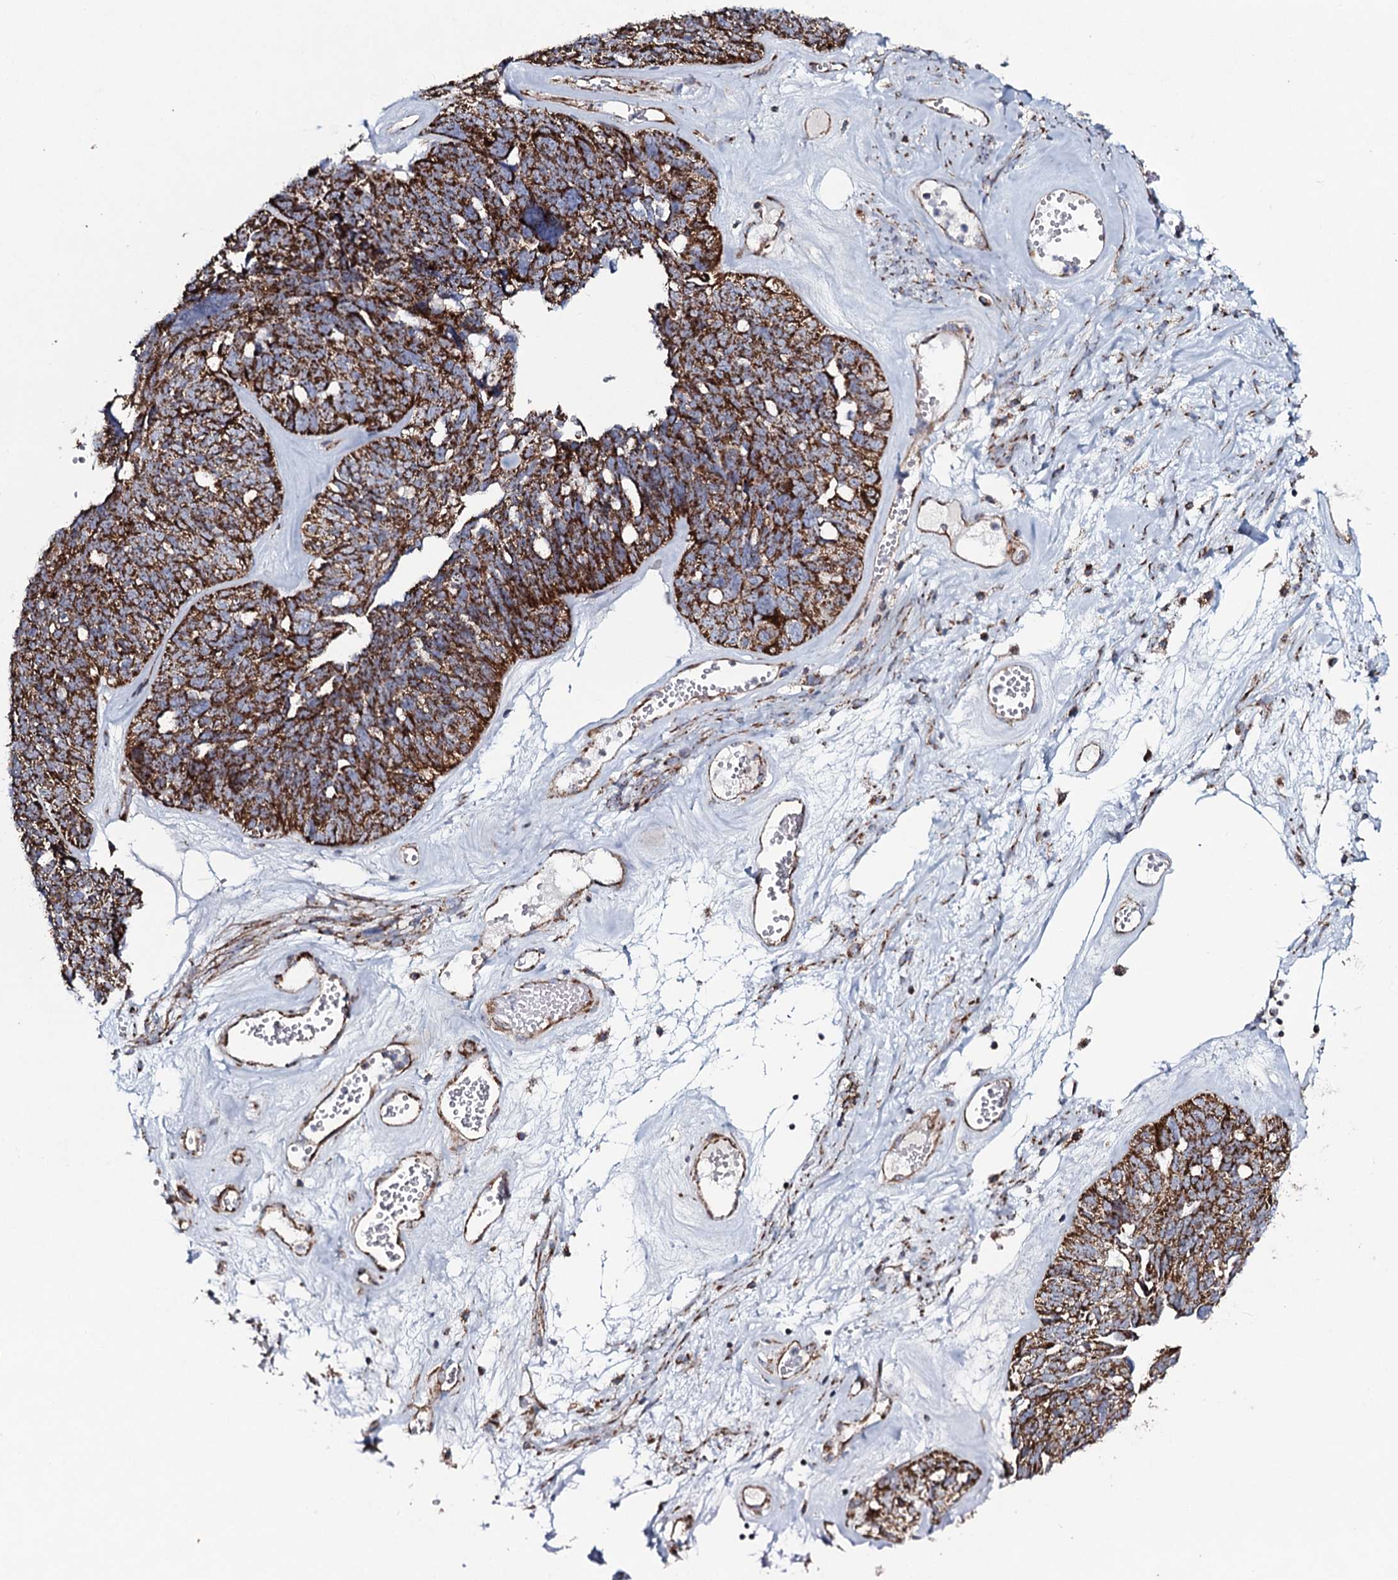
{"staining": {"intensity": "strong", "quantity": ">75%", "location": "cytoplasmic/membranous"}, "tissue": "ovarian cancer", "cell_type": "Tumor cells", "image_type": "cancer", "snomed": [{"axis": "morphology", "description": "Cystadenocarcinoma, serous, NOS"}, {"axis": "topography", "description": "Ovary"}], "caption": "Strong cytoplasmic/membranous staining for a protein is identified in approximately >75% of tumor cells of ovarian cancer (serous cystadenocarcinoma) using immunohistochemistry.", "gene": "EVC2", "patient": {"sex": "female", "age": 79}}